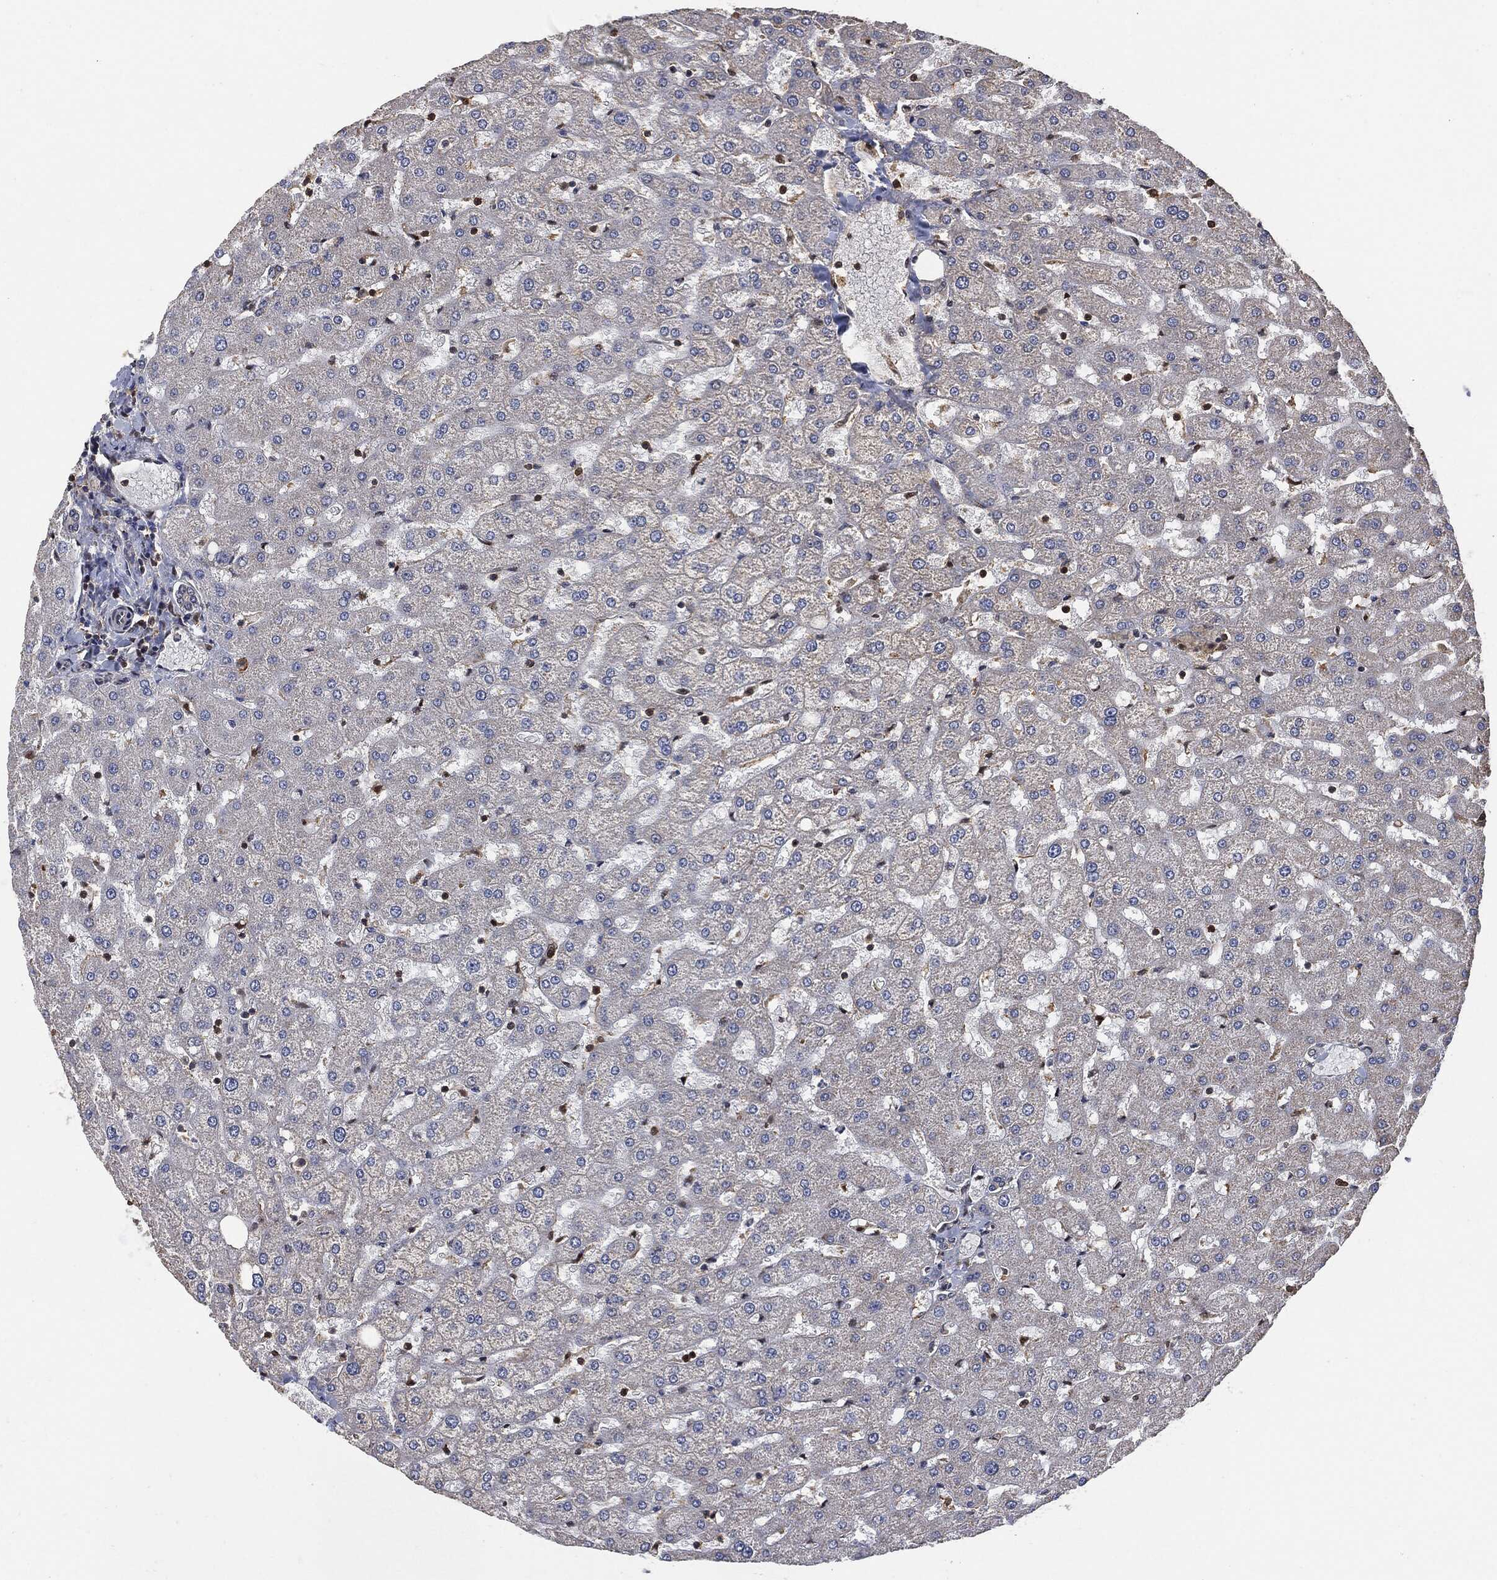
{"staining": {"intensity": "negative", "quantity": "none", "location": "none"}, "tissue": "liver", "cell_type": "Cholangiocytes", "image_type": "normal", "snomed": [{"axis": "morphology", "description": "Normal tissue, NOS"}, {"axis": "topography", "description": "Liver"}], "caption": "High power microscopy micrograph of an immunohistochemistry micrograph of normal liver, revealing no significant expression in cholangiocytes. (Brightfield microscopy of DAB (3,3'-diaminobenzidine) immunohistochemistry at high magnification).", "gene": "PSMB10", "patient": {"sex": "female", "age": 50}}